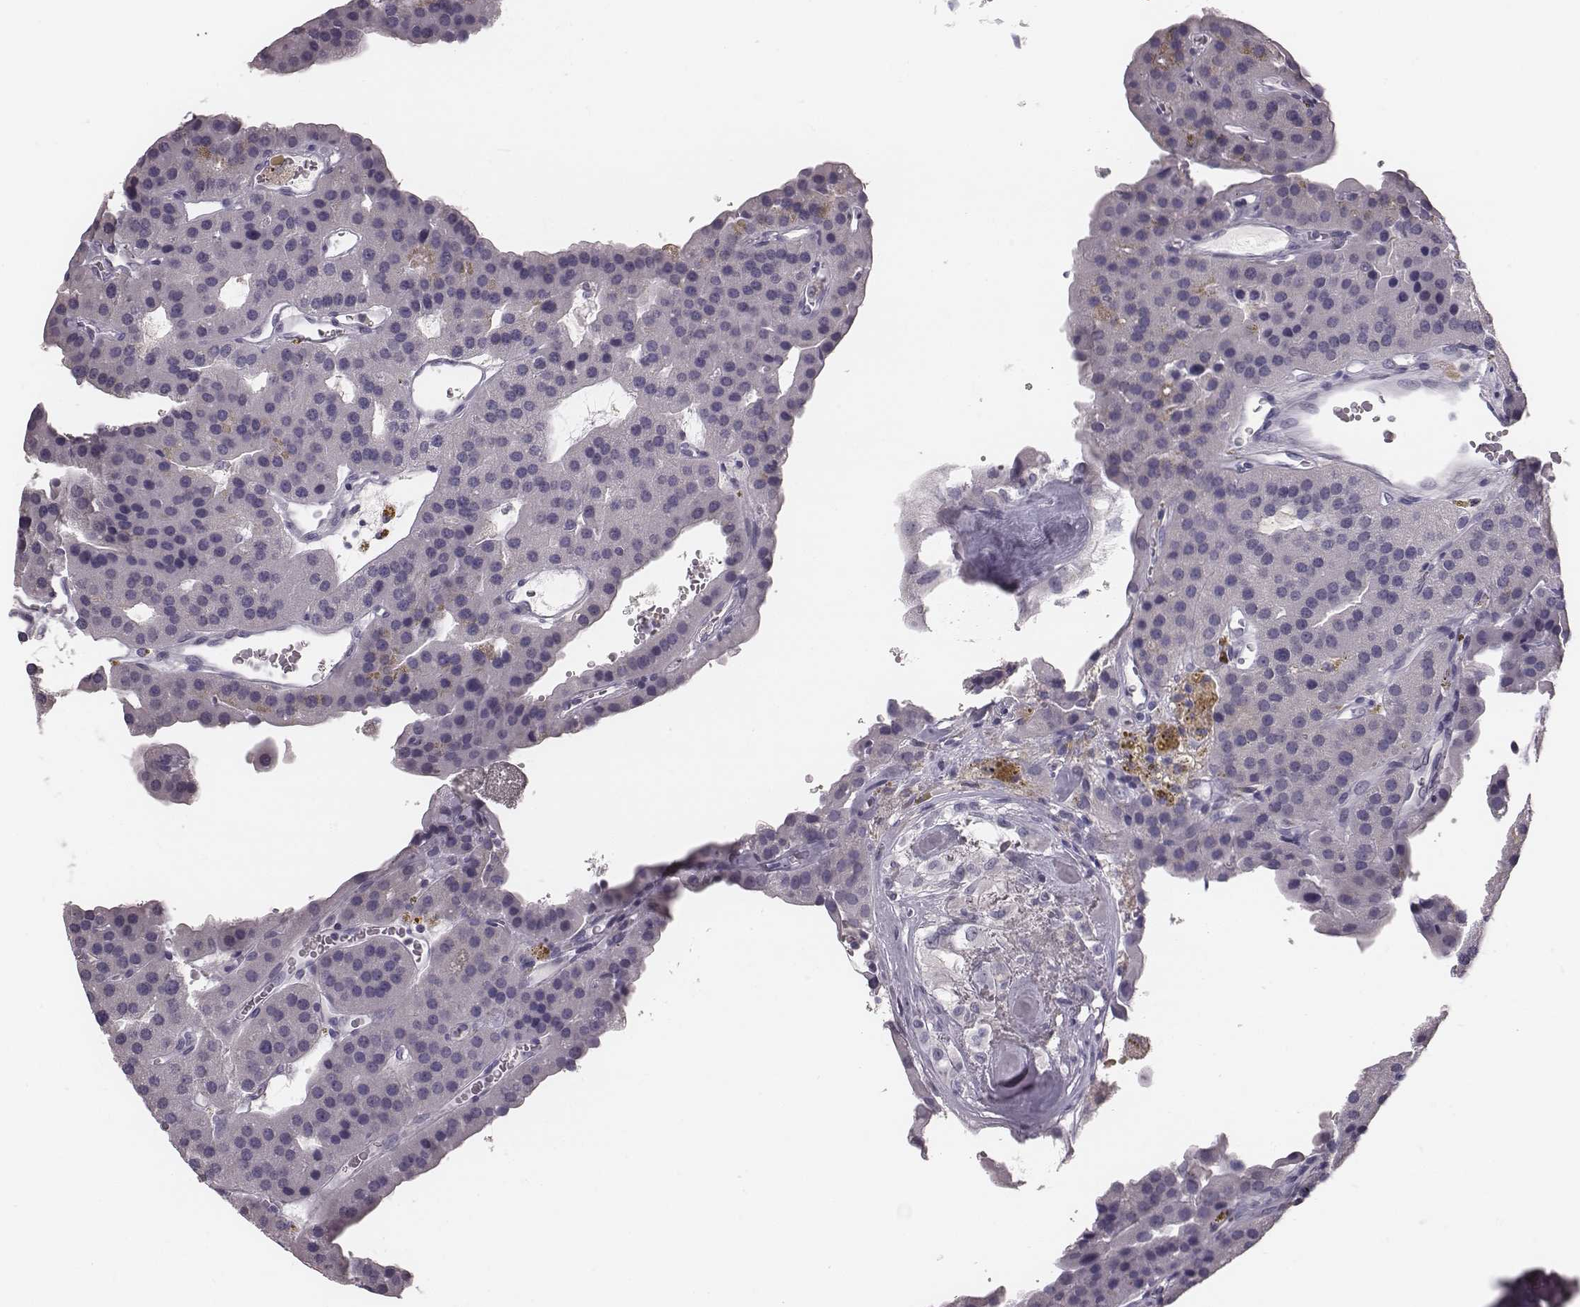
{"staining": {"intensity": "negative", "quantity": "none", "location": "none"}, "tissue": "parathyroid gland", "cell_type": "Glandular cells", "image_type": "normal", "snomed": [{"axis": "morphology", "description": "Normal tissue, NOS"}, {"axis": "morphology", "description": "Adenoma, NOS"}, {"axis": "topography", "description": "Parathyroid gland"}], "caption": "A high-resolution histopathology image shows IHC staining of normal parathyroid gland, which demonstrates no significant positivity in glandular cells. The staining is performed using DAB brown chromogen with nuclei counter-stained in using hematoxylin.", "gene": "CSH1", "patient": {"sex": "female", "age": 86}}